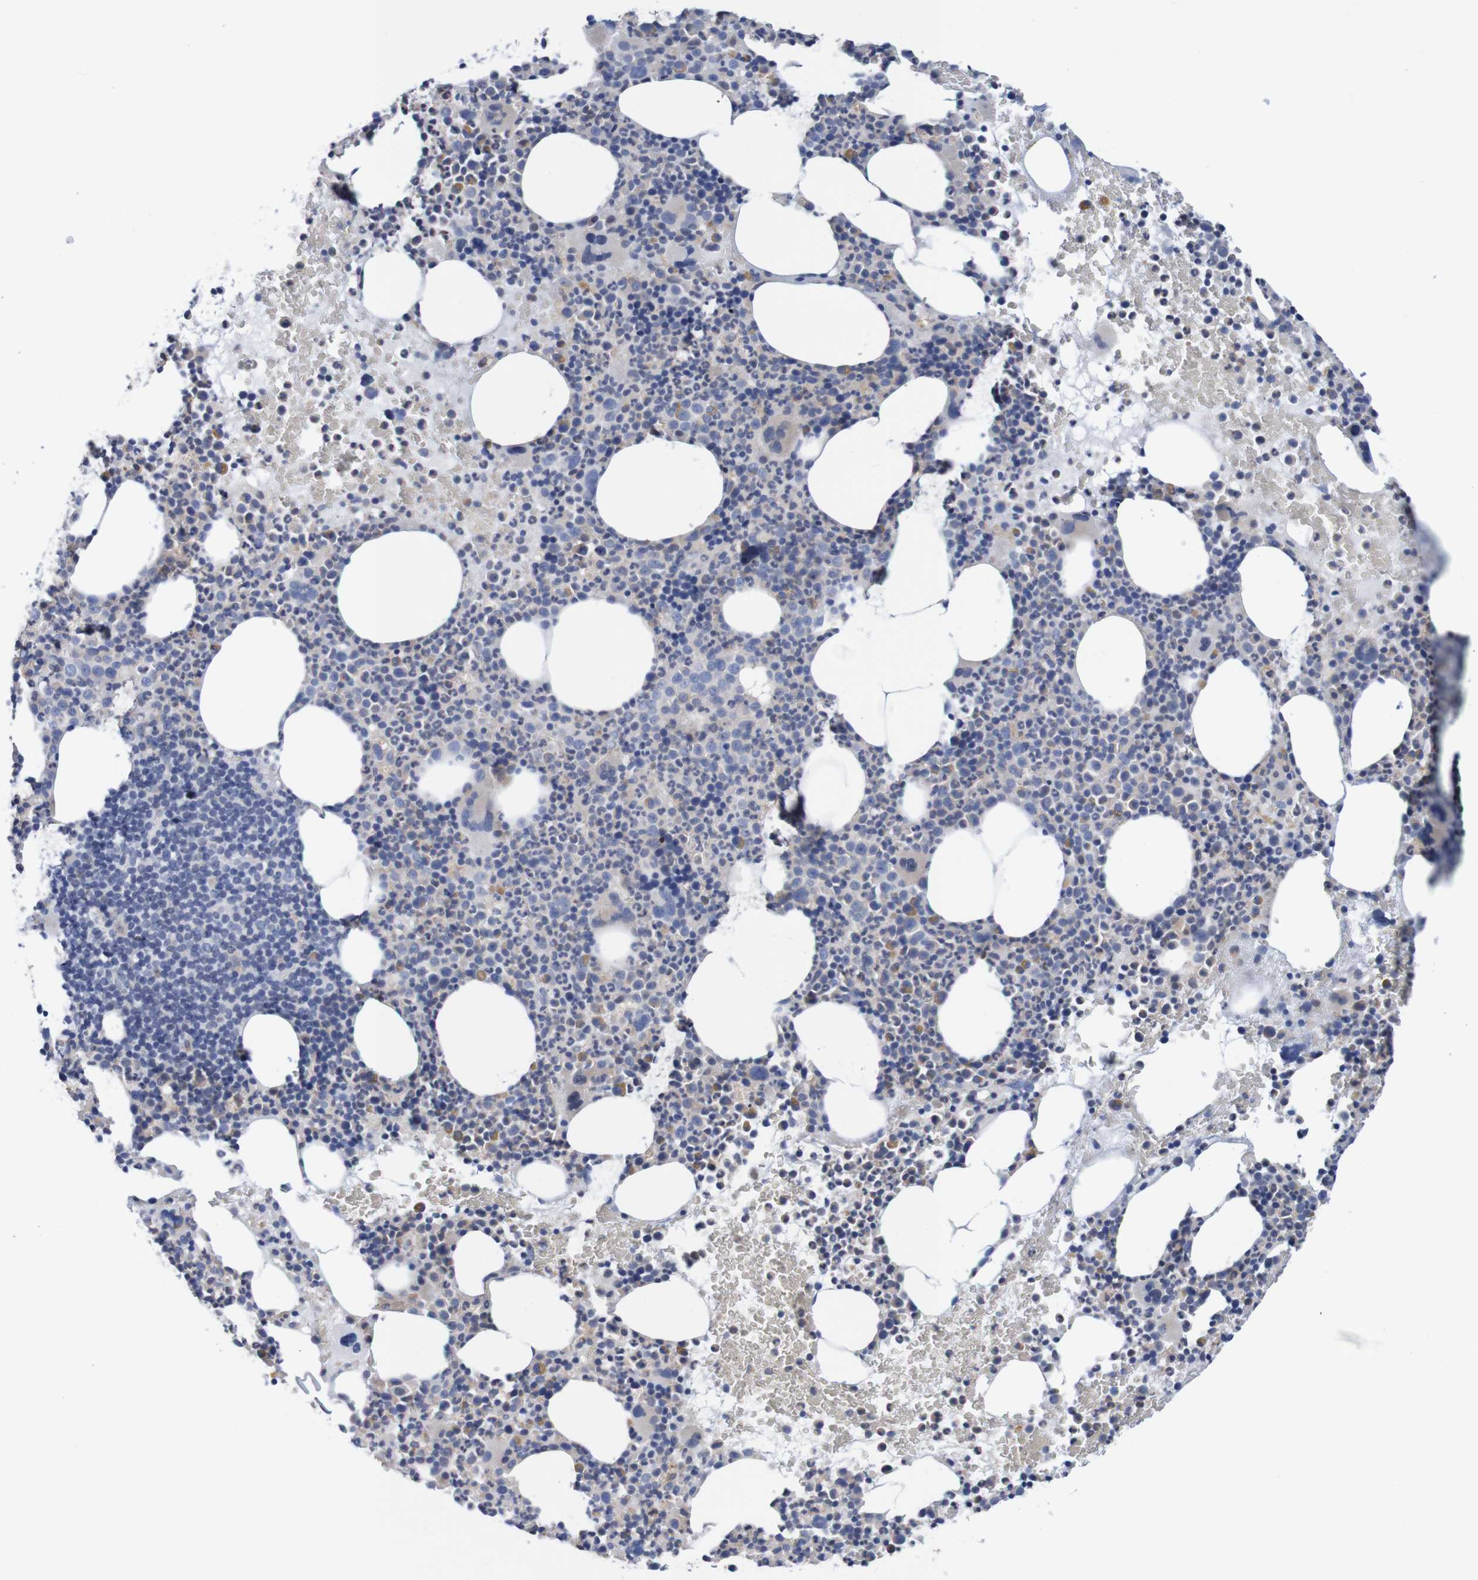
{"staining": {"intensity": "moderate", "quantity": "<25%", "location": "cytoplasmic/membranous"}, "tissue": "bone marrow", "cell_type": "Hematopoietic cells", "image_type": "normal", "snomed": [{"axis": "morphology", "description": "Normal tissue, NOS"}, {"axis": "morphology", "description": "Inflammation, NOS"}, {"axis": "topography", "description": "Bone marrow"}], "caption": "Moderate cytoplasmic/membranous expression for a protein is seen in about <25% of hematopoietic cells of unremarkable bone marrow using IHC.", "gene": "FIBP", "patient": {"sex": "male", "age": 73}}